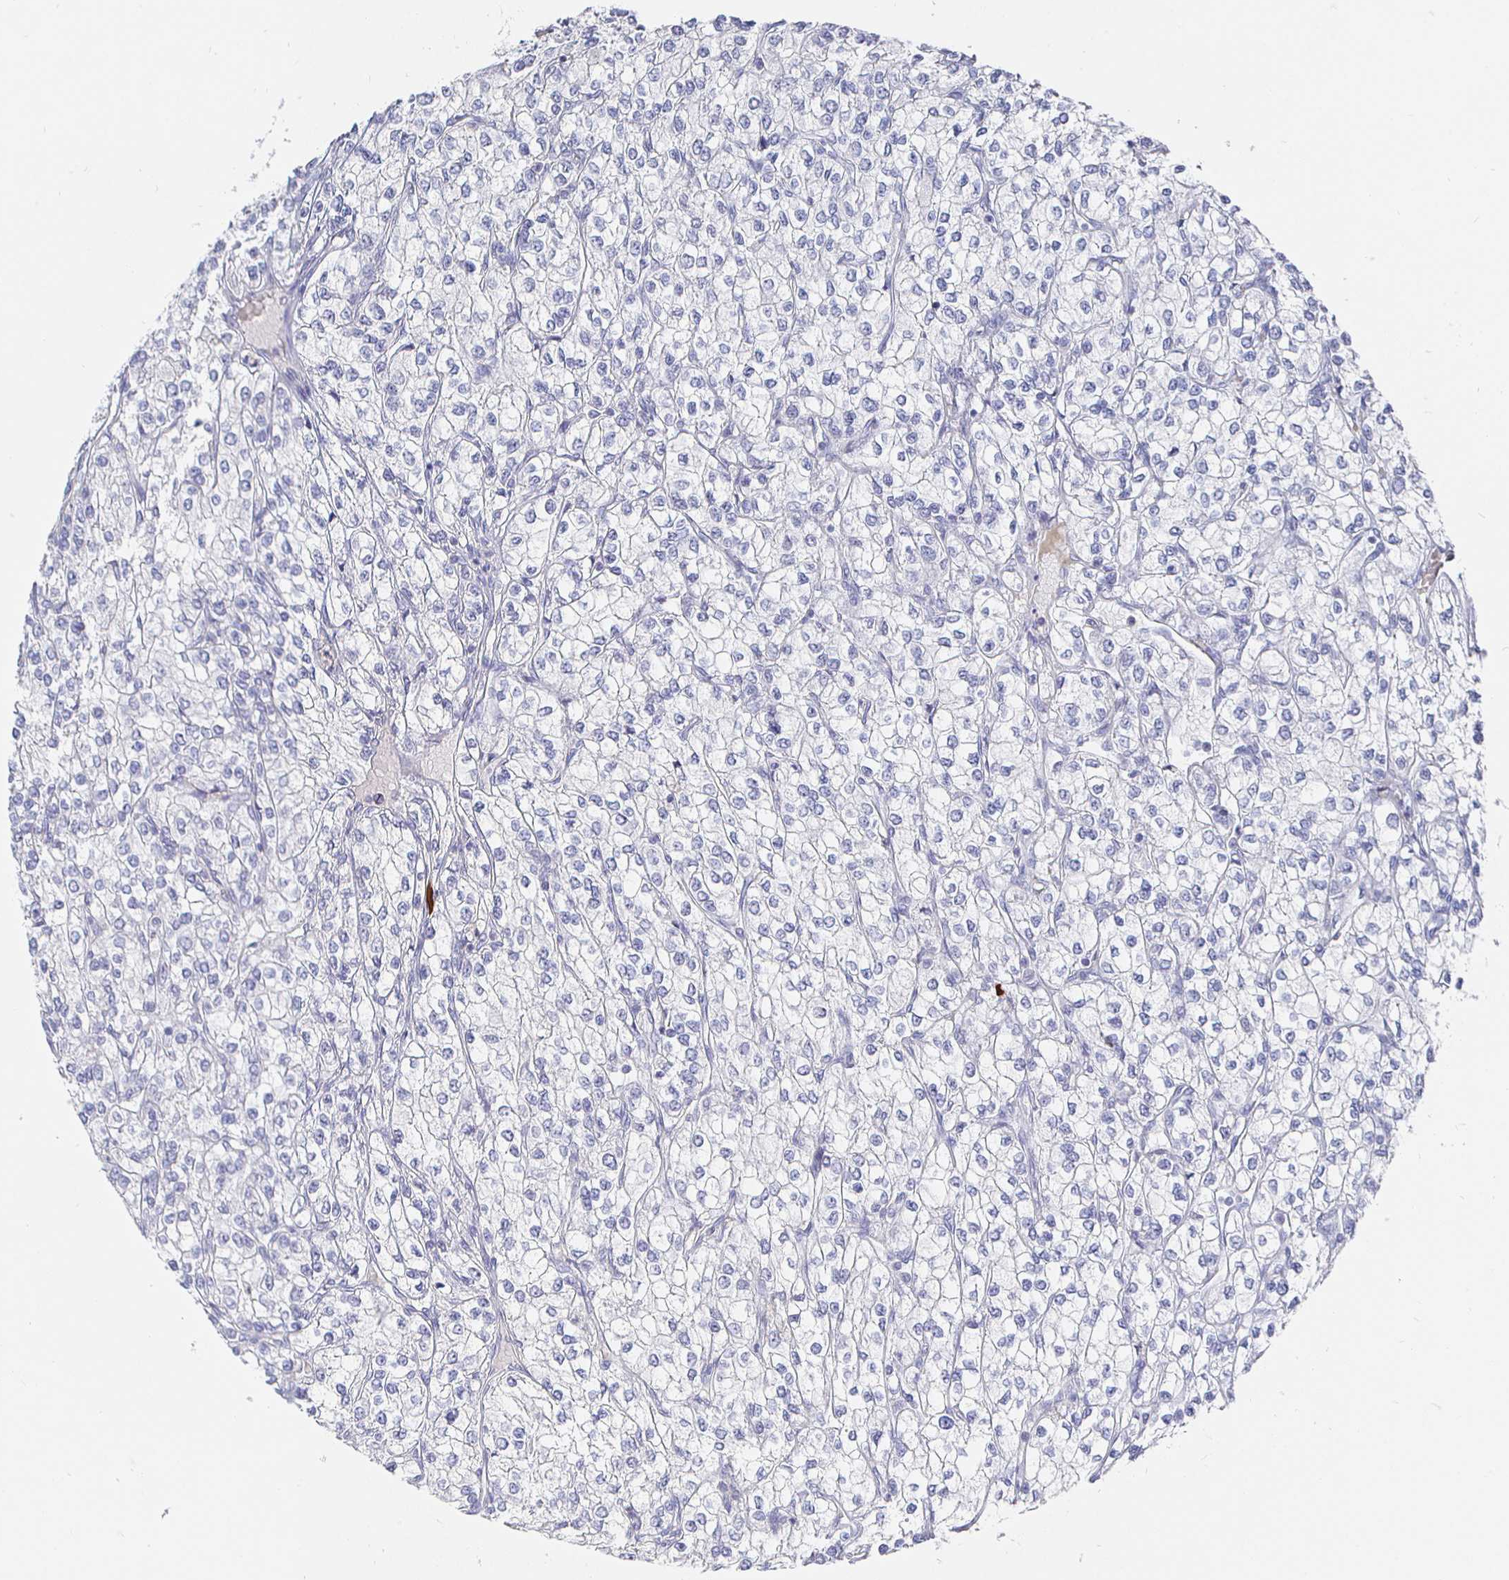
{"staining": {"intensity": "negative", "quantity": "none", "location": "none"}, "tissue": "renal cancer", "cell_type": "Tumor cells", "image_type": "cancer", "snomed": [{"axis": "morphology", "description": "Adenocarcinoma, NOS"}, {"axis": "topography", "description": "Kidney"}], "caption": "Immunohistochemistry (IHC) of adenocarcinoma (renal) reveals no staining in tumor cells.", "gene": "LRRC23", "patient": {"sex": "male", "age": 80}}